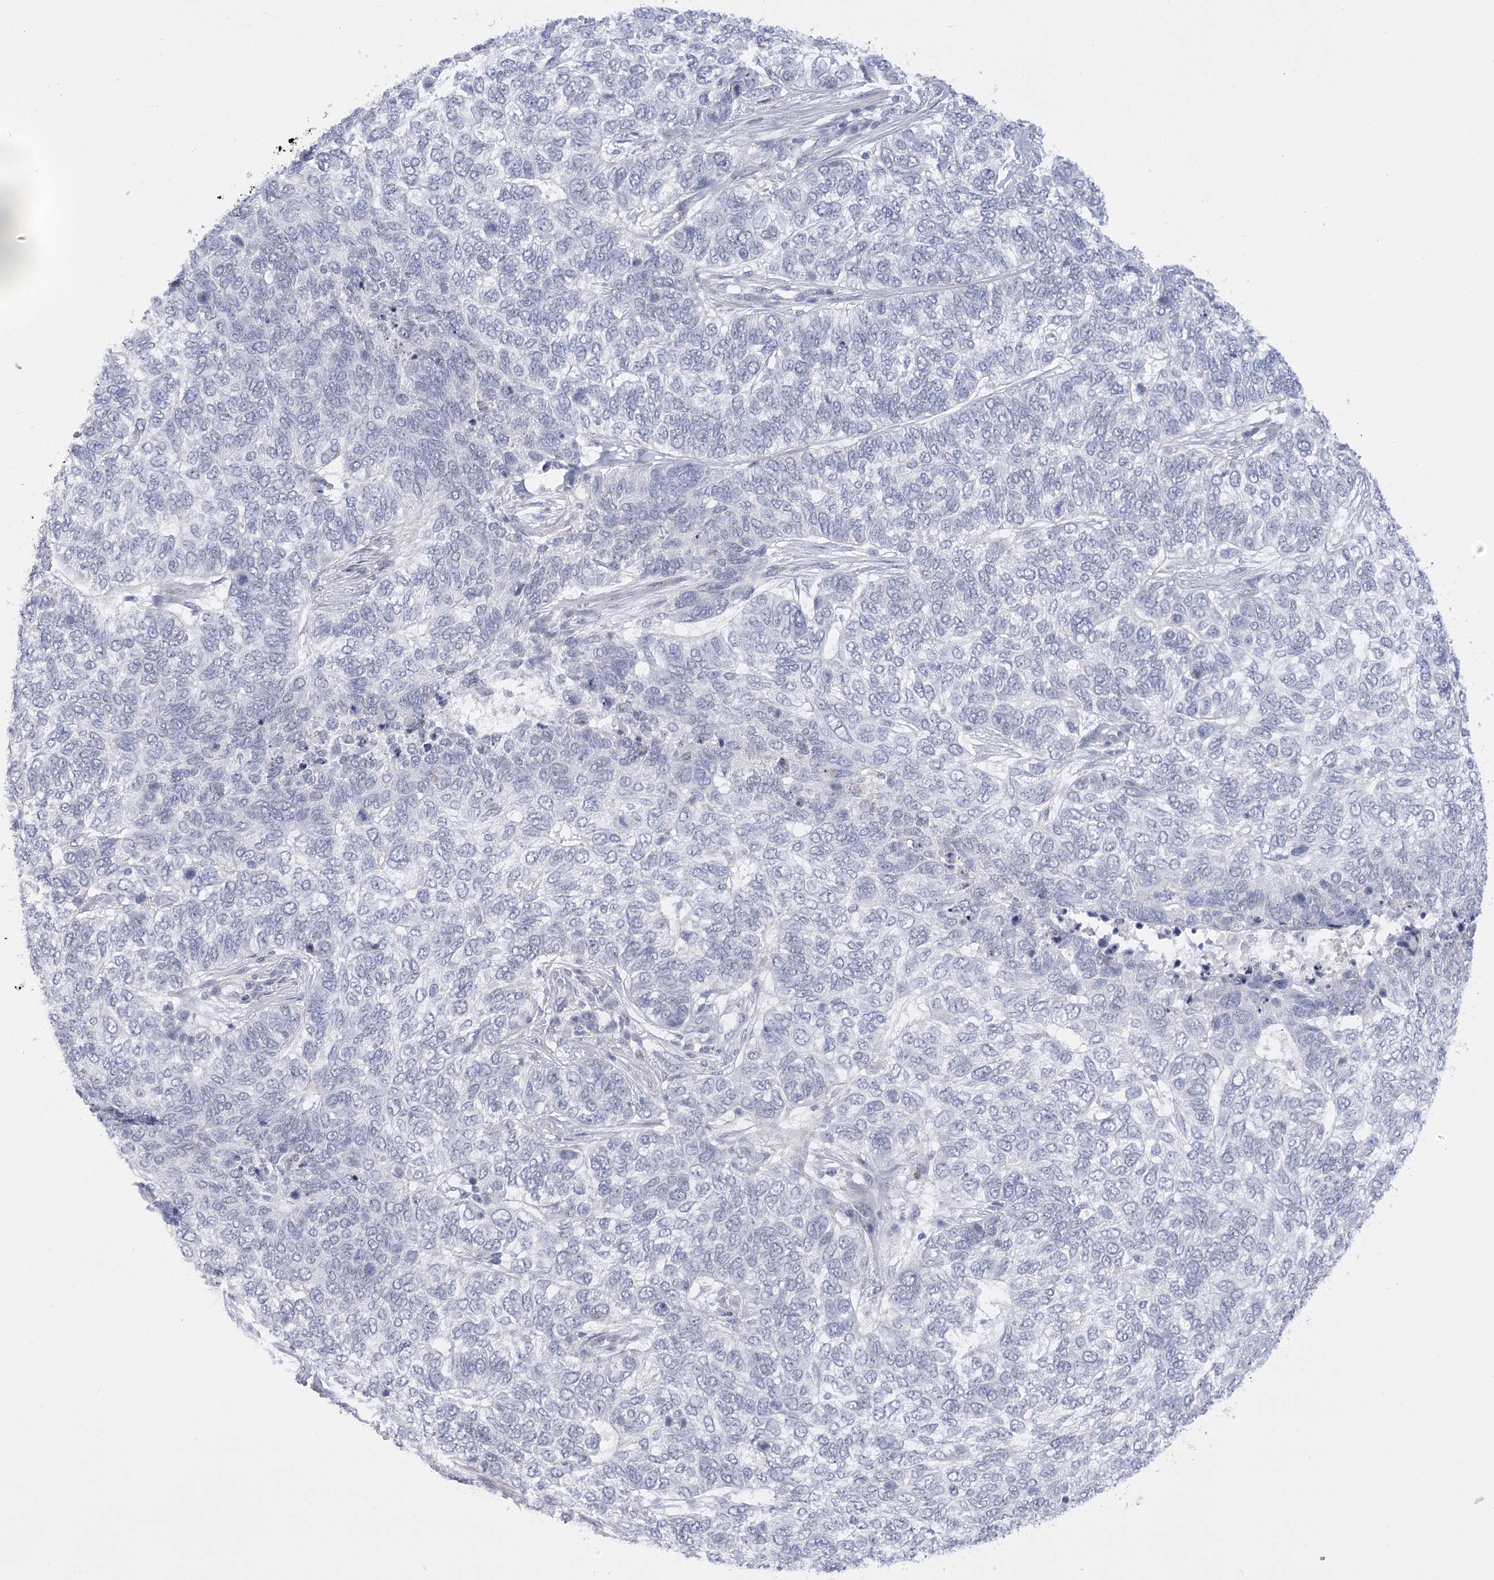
{"staining": {"intensity": "negative", "quantity": "none", "location": "none"}, "tissue": "skin cancer", "cell_type": "Tumor cells", "image_type": "cancer", "snomed": [{"axis": "morphology", "description": "Basal cell carcinoma"}, {"axis": "topography", "description": "Skin"}], "caption": "DAB immunohistochemical staining of human skin basal cell carcinoma shows no significant expression in tumor cells.", "gene": "FAM76B", "patient": {"sex": "female", "age": 65}}